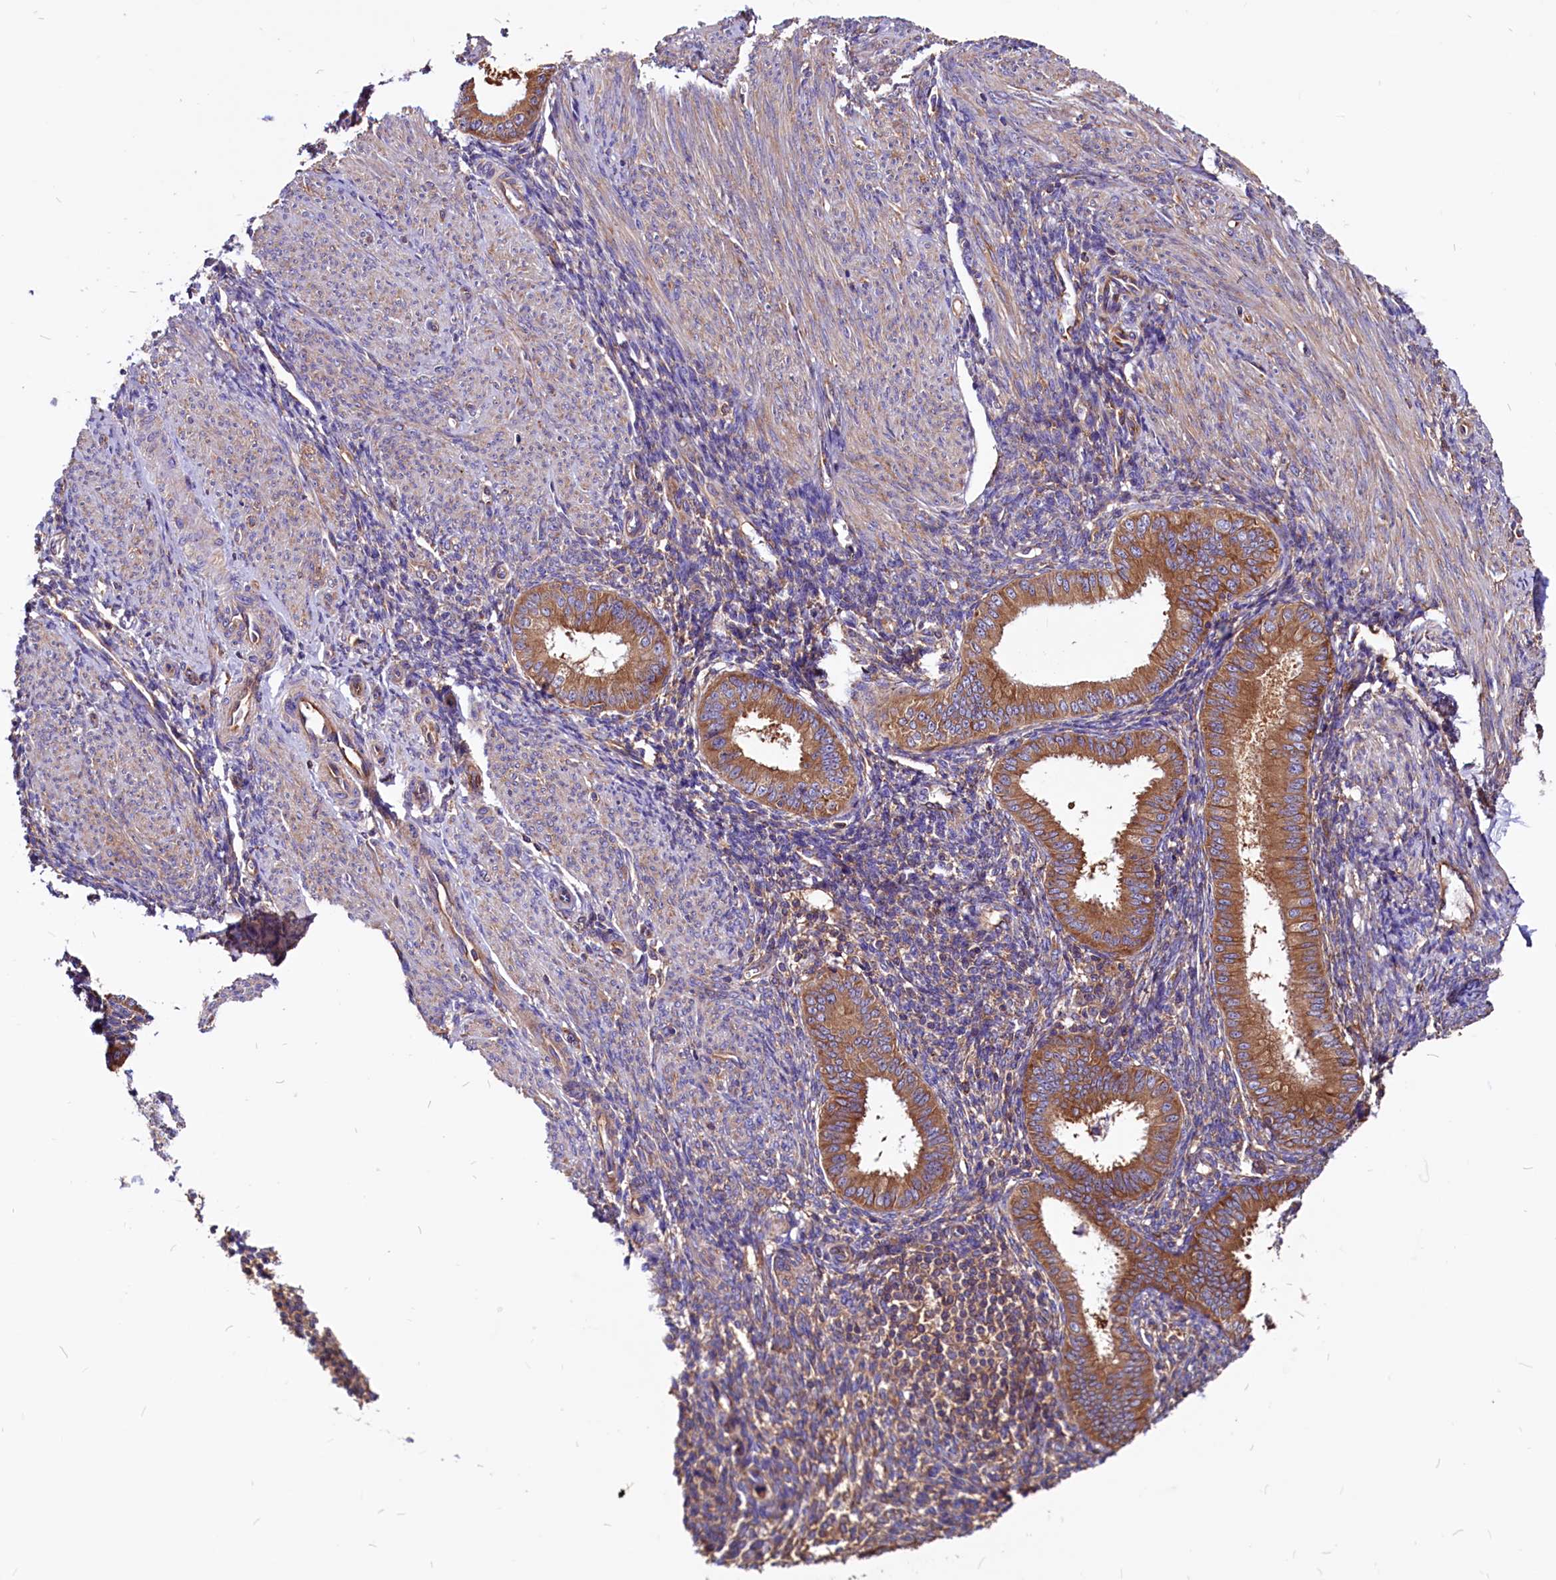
{"staining": {"intensity": "moderate", "quantity": "<25%", "location": "cytoplasmic/membranous"}, "tissue": "endometrium", "cell_type": "Cells in endometrial stroma", "image_type": "normal", "snomed": [{"axis": "morphology", "description": "Normal tissue, NOS"}, {"axis": "topography", "description": "Uterus"}, {"axis": "topography", "description": "Endometrium"}], "caption": "Brown immunohistochemical staining in normal human endometrium reveals moderate cytoplasmic/membranous positivity in approximately <25% of cells in endometrial stroma.", "gene": "EIF3G", "patient": {"sex": "female", "age": 48}}